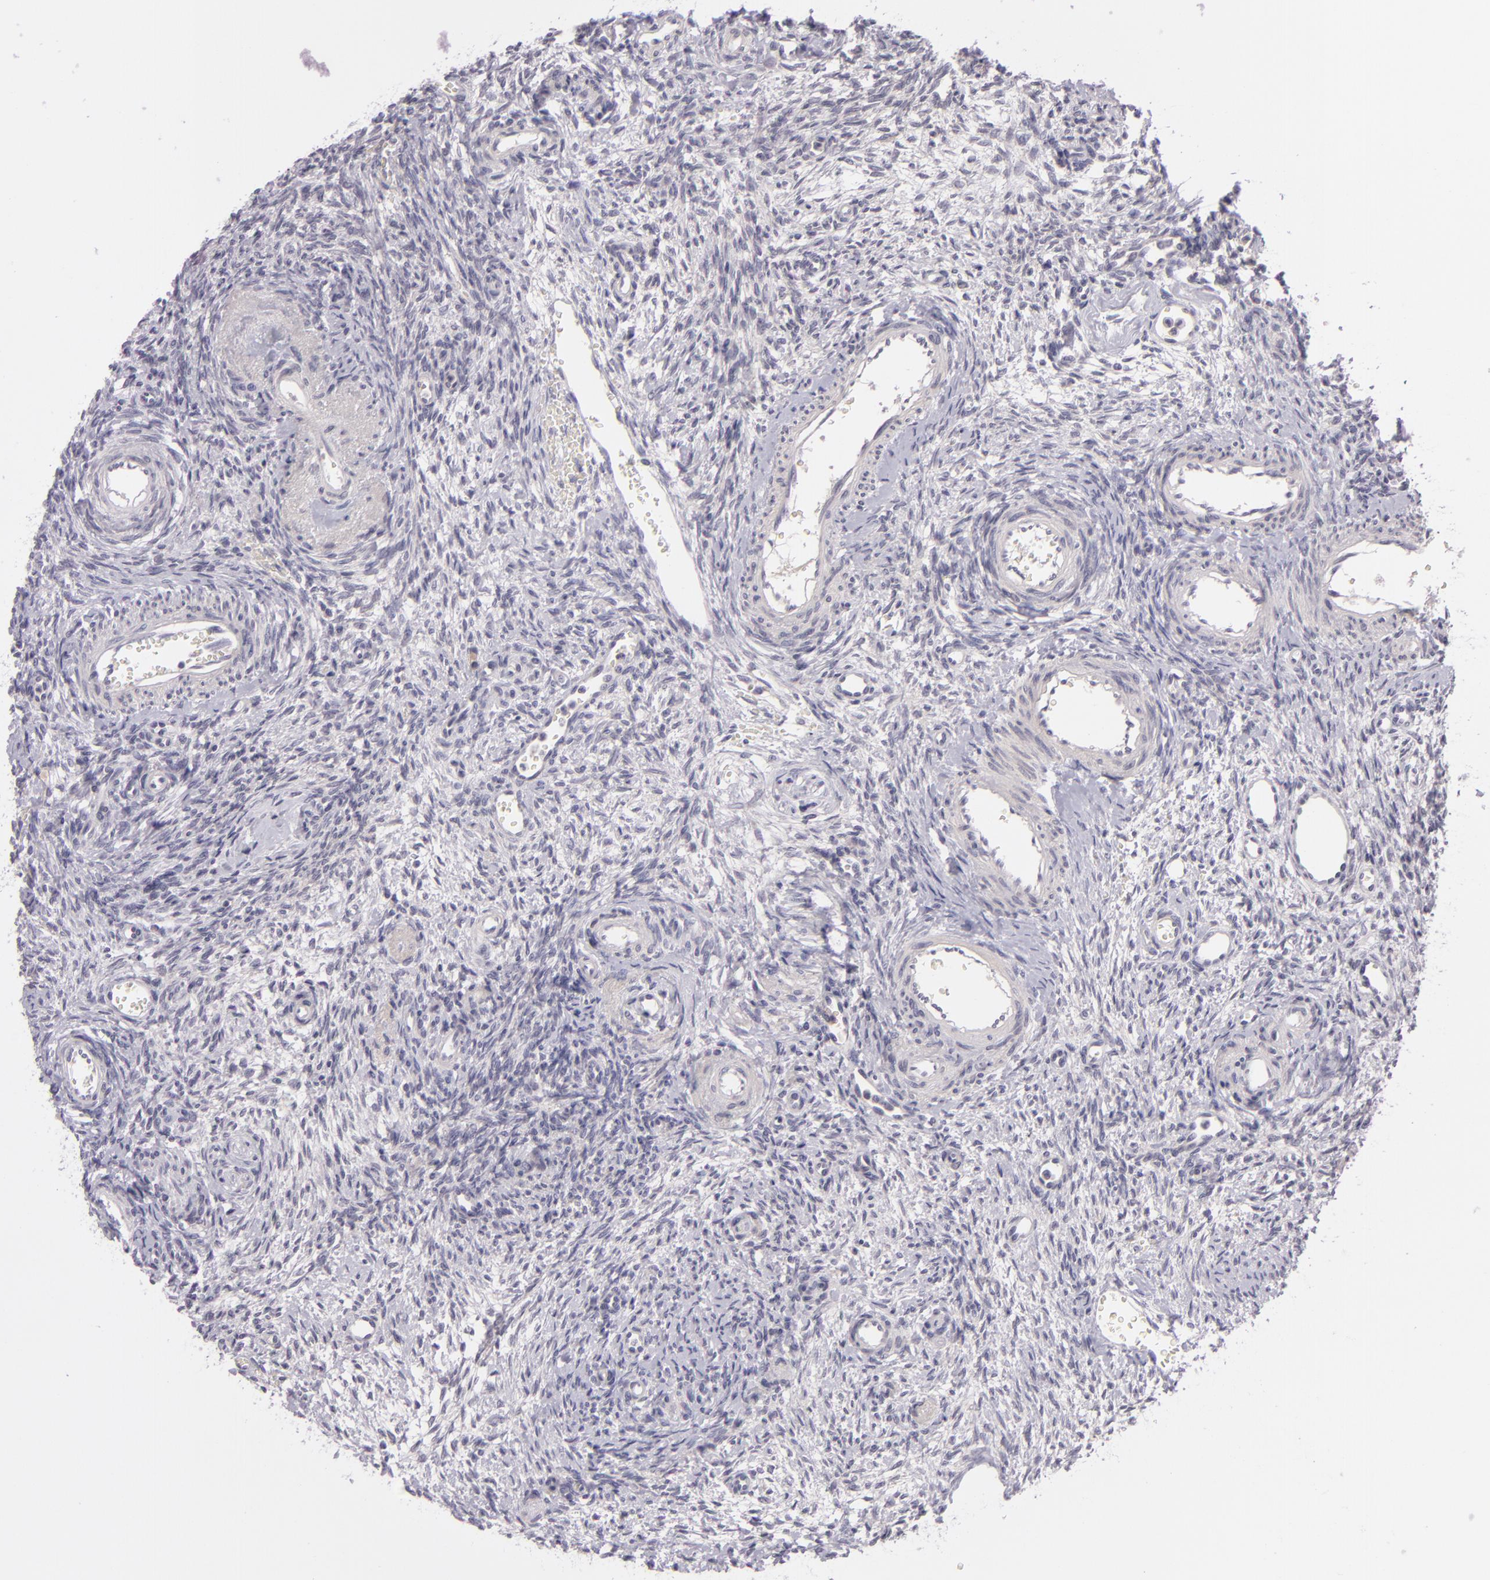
{"staining": {"intensity": "negative", "quantity": "none", "location": "none"}, "tissue": "ovary", "cell_type": "Follicle cells", "image_type": "normal", "snomed": [{"axis": "morphology", "description": "Normal tissue, NOS"}, {"axis": "topography", "description": "Ovary"}], "caption": "The image displays no significant positivity in follicle cells of ovary. Brightfield microscopy of immunohistochemistry (IHC) stained with DAB (3,3'-diaminobenzidine) (brown) and hematoxylin (blue), captured at high magnification.", "gene": "DAG1", "patient": {"sex": "female", "age": 39}}